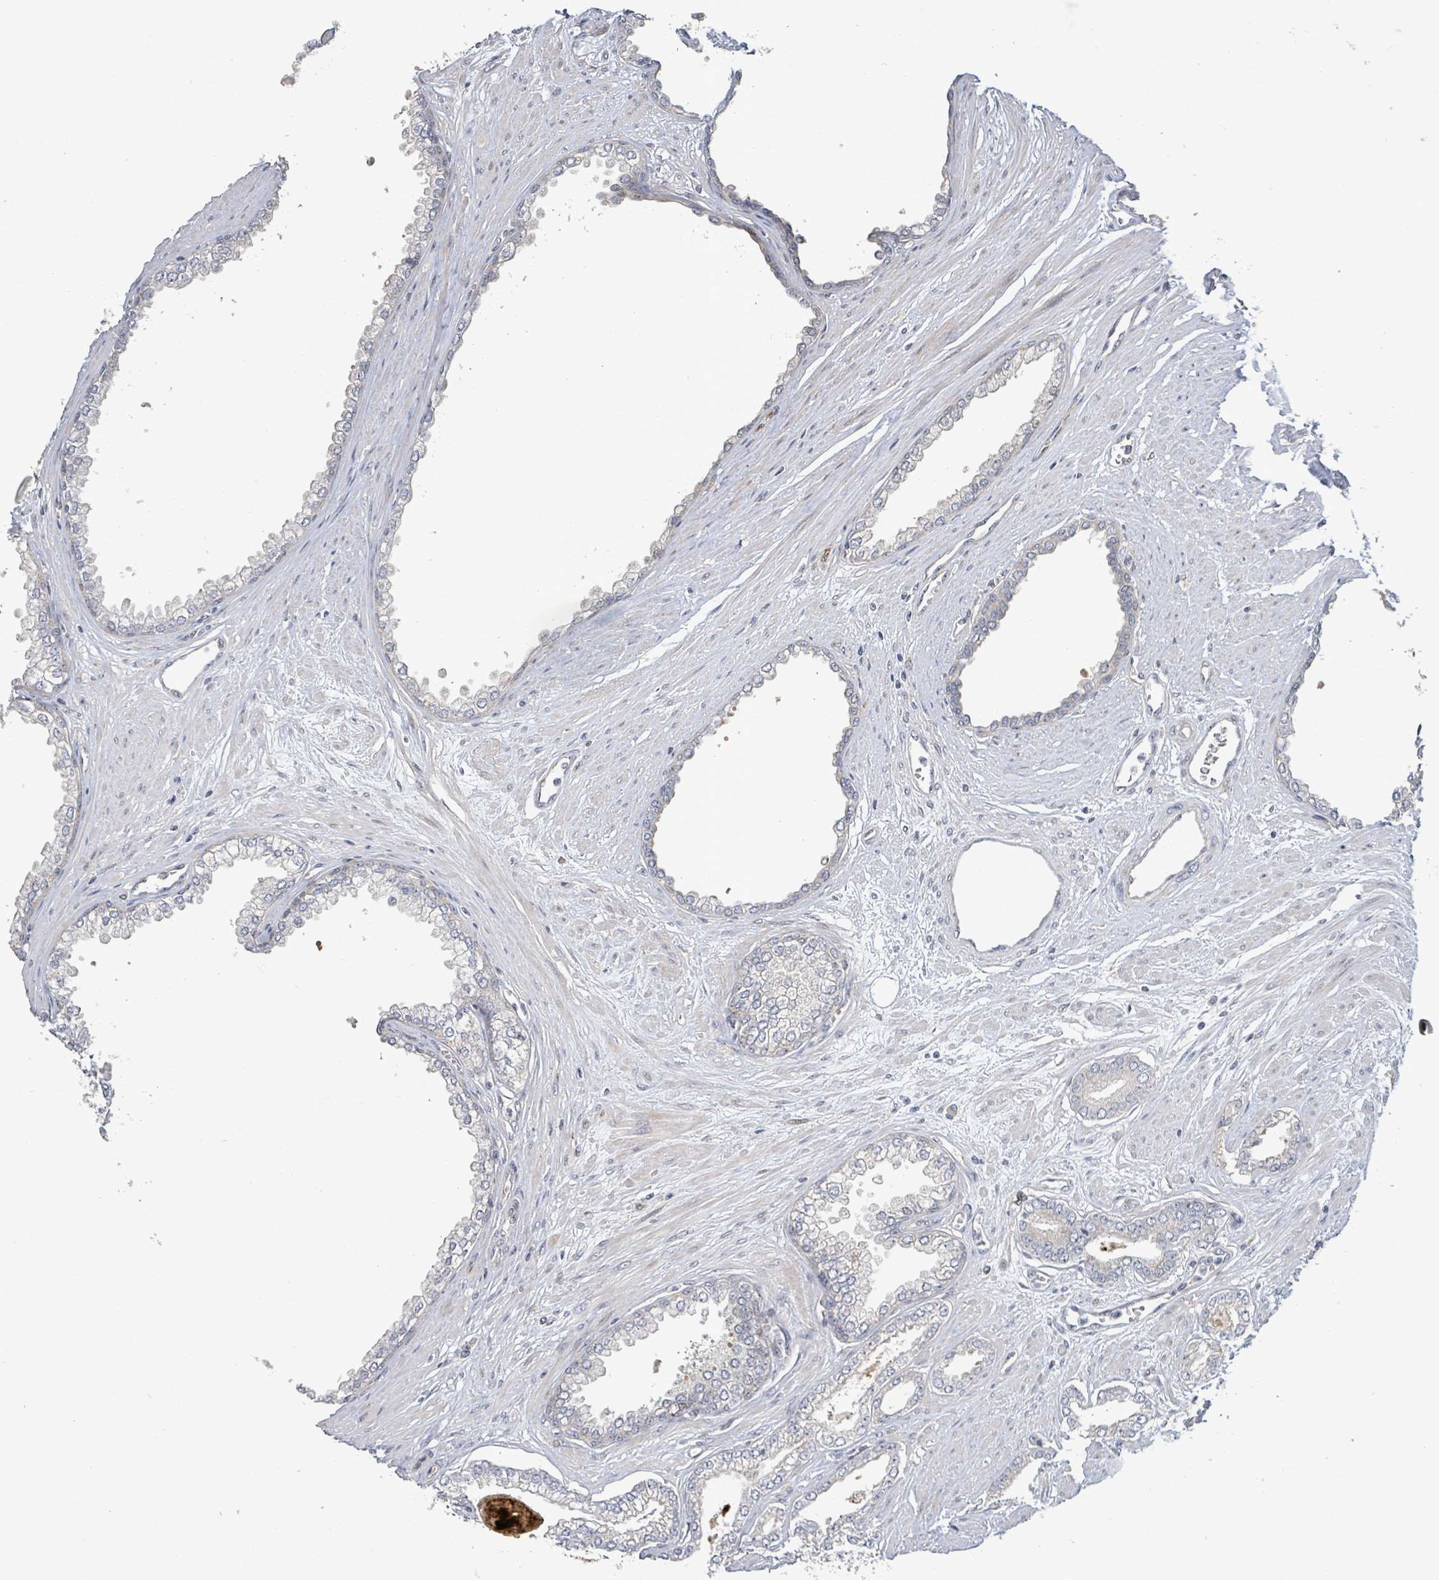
{"staining": {"intensity": "weak", "quantity": "<25%", "location": "cytoplasmic/membranous"}, "tissue": "prostate cancer", "cell_type": "Tumor cells", "image_type": "cancer", "snomed": [{"axis": "morphology", "description": "Adenocarcinoma, Low grade"}, {"axis": "topography", "description": "Prostate"}], "caption": "Immunohistochemistry (IHC) of adenocarcinoma (low-grade) (prostate) exhibits no expression in tumor cells.", "gene": "LILRA4", "patient": {"sex": "male", "age": 60}}